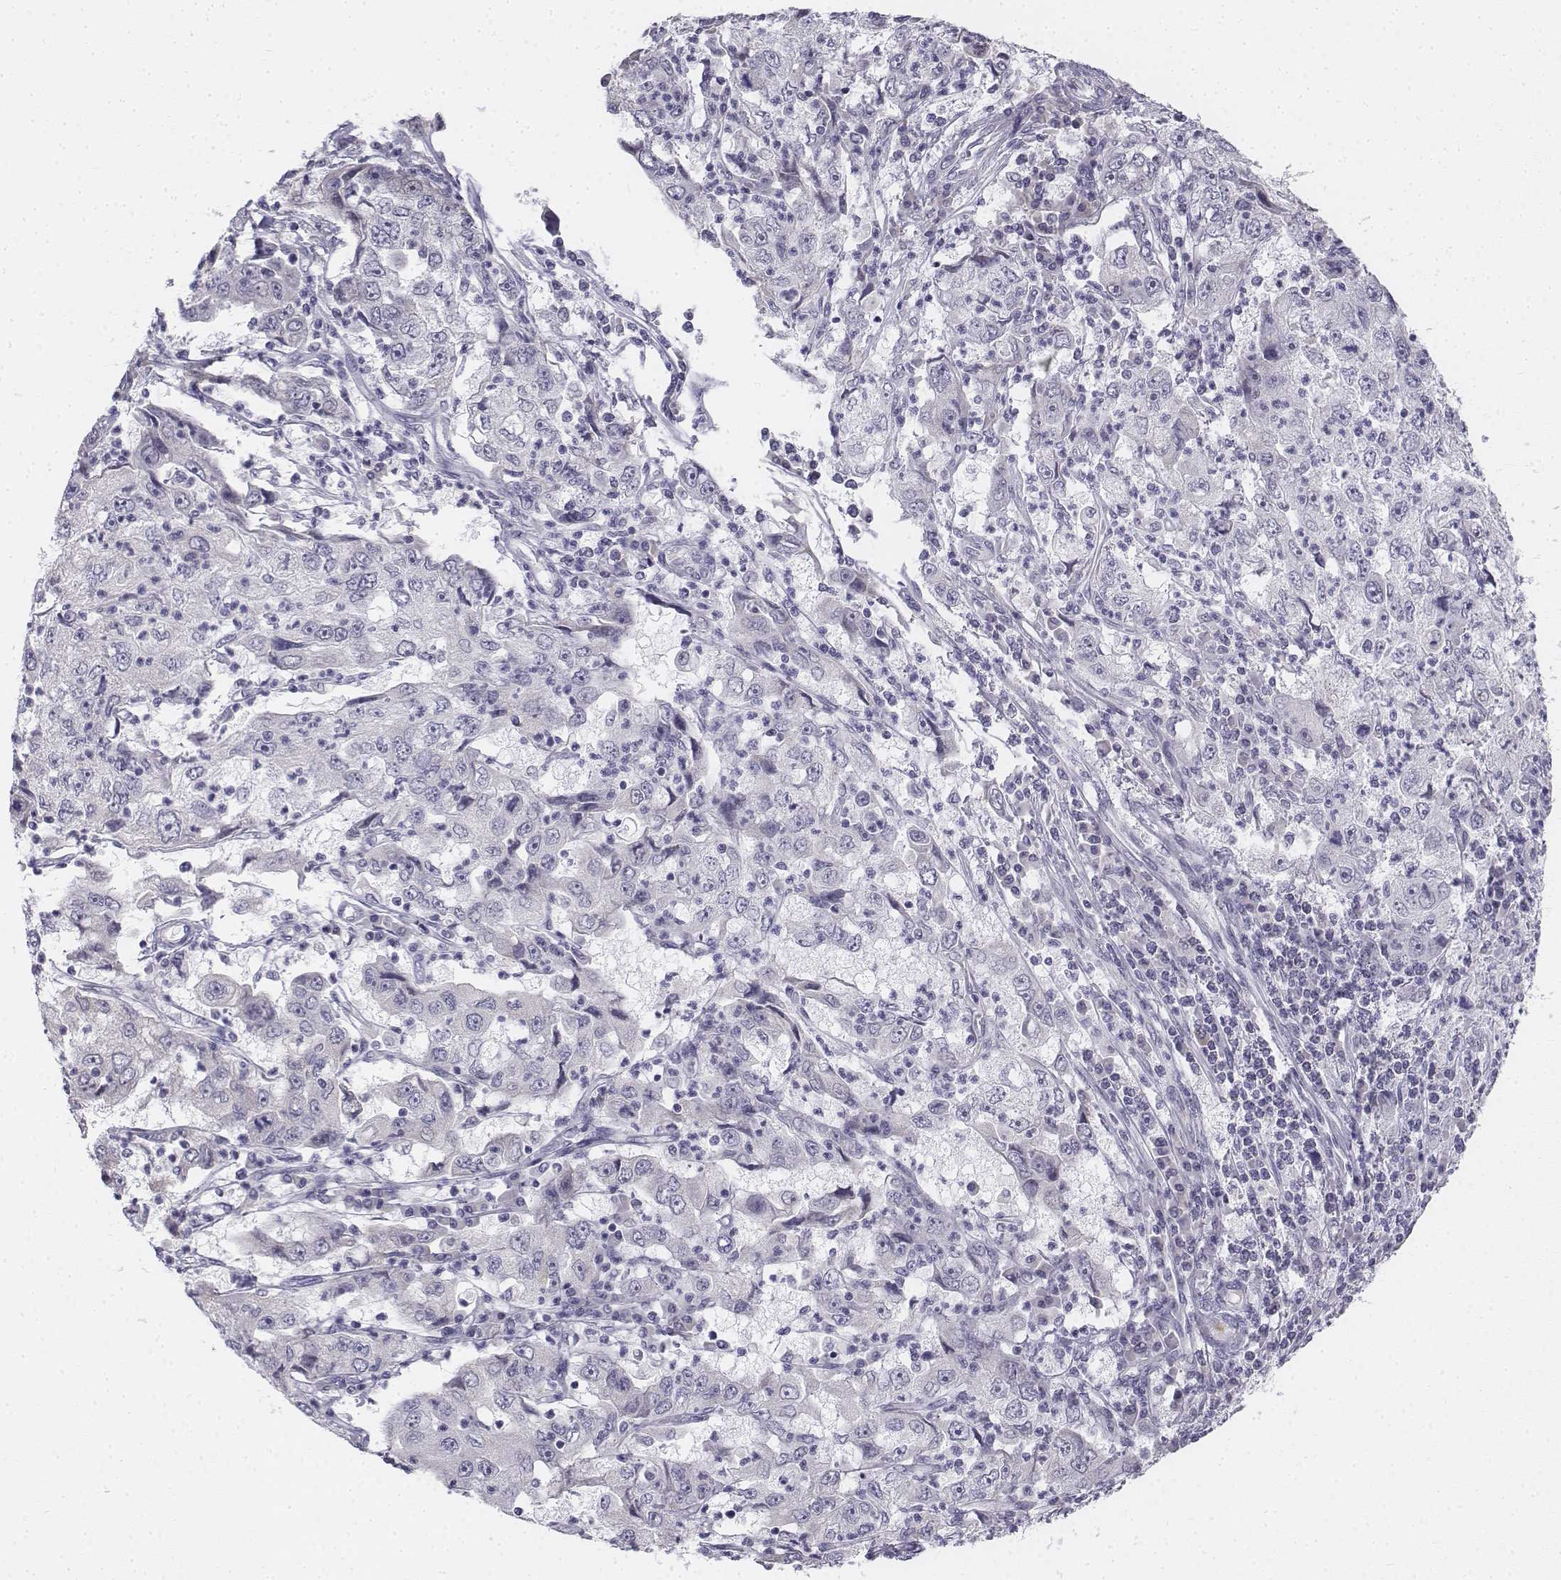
{"staining": {"intensity": "negative", "quantity": "none", "location": "none"}, "tissue": "cervical cancer", "cell_type": "Tumor cells", "image_type": "cancer", "snomed": [{"axis": "morphology", "description": "Squamous cell carcinoma, NOS"}, {"axis": "topography", "description": "Cervix"}], "caption": "Cervical cancer was stained to show a protein in brown. There is no significant positivity in tumor cells. (DAB (3,3'-diaminobenzidine) IHC, high magnification).", "gene": "PENK", "patient": {"sex": "female", "age": 36}}